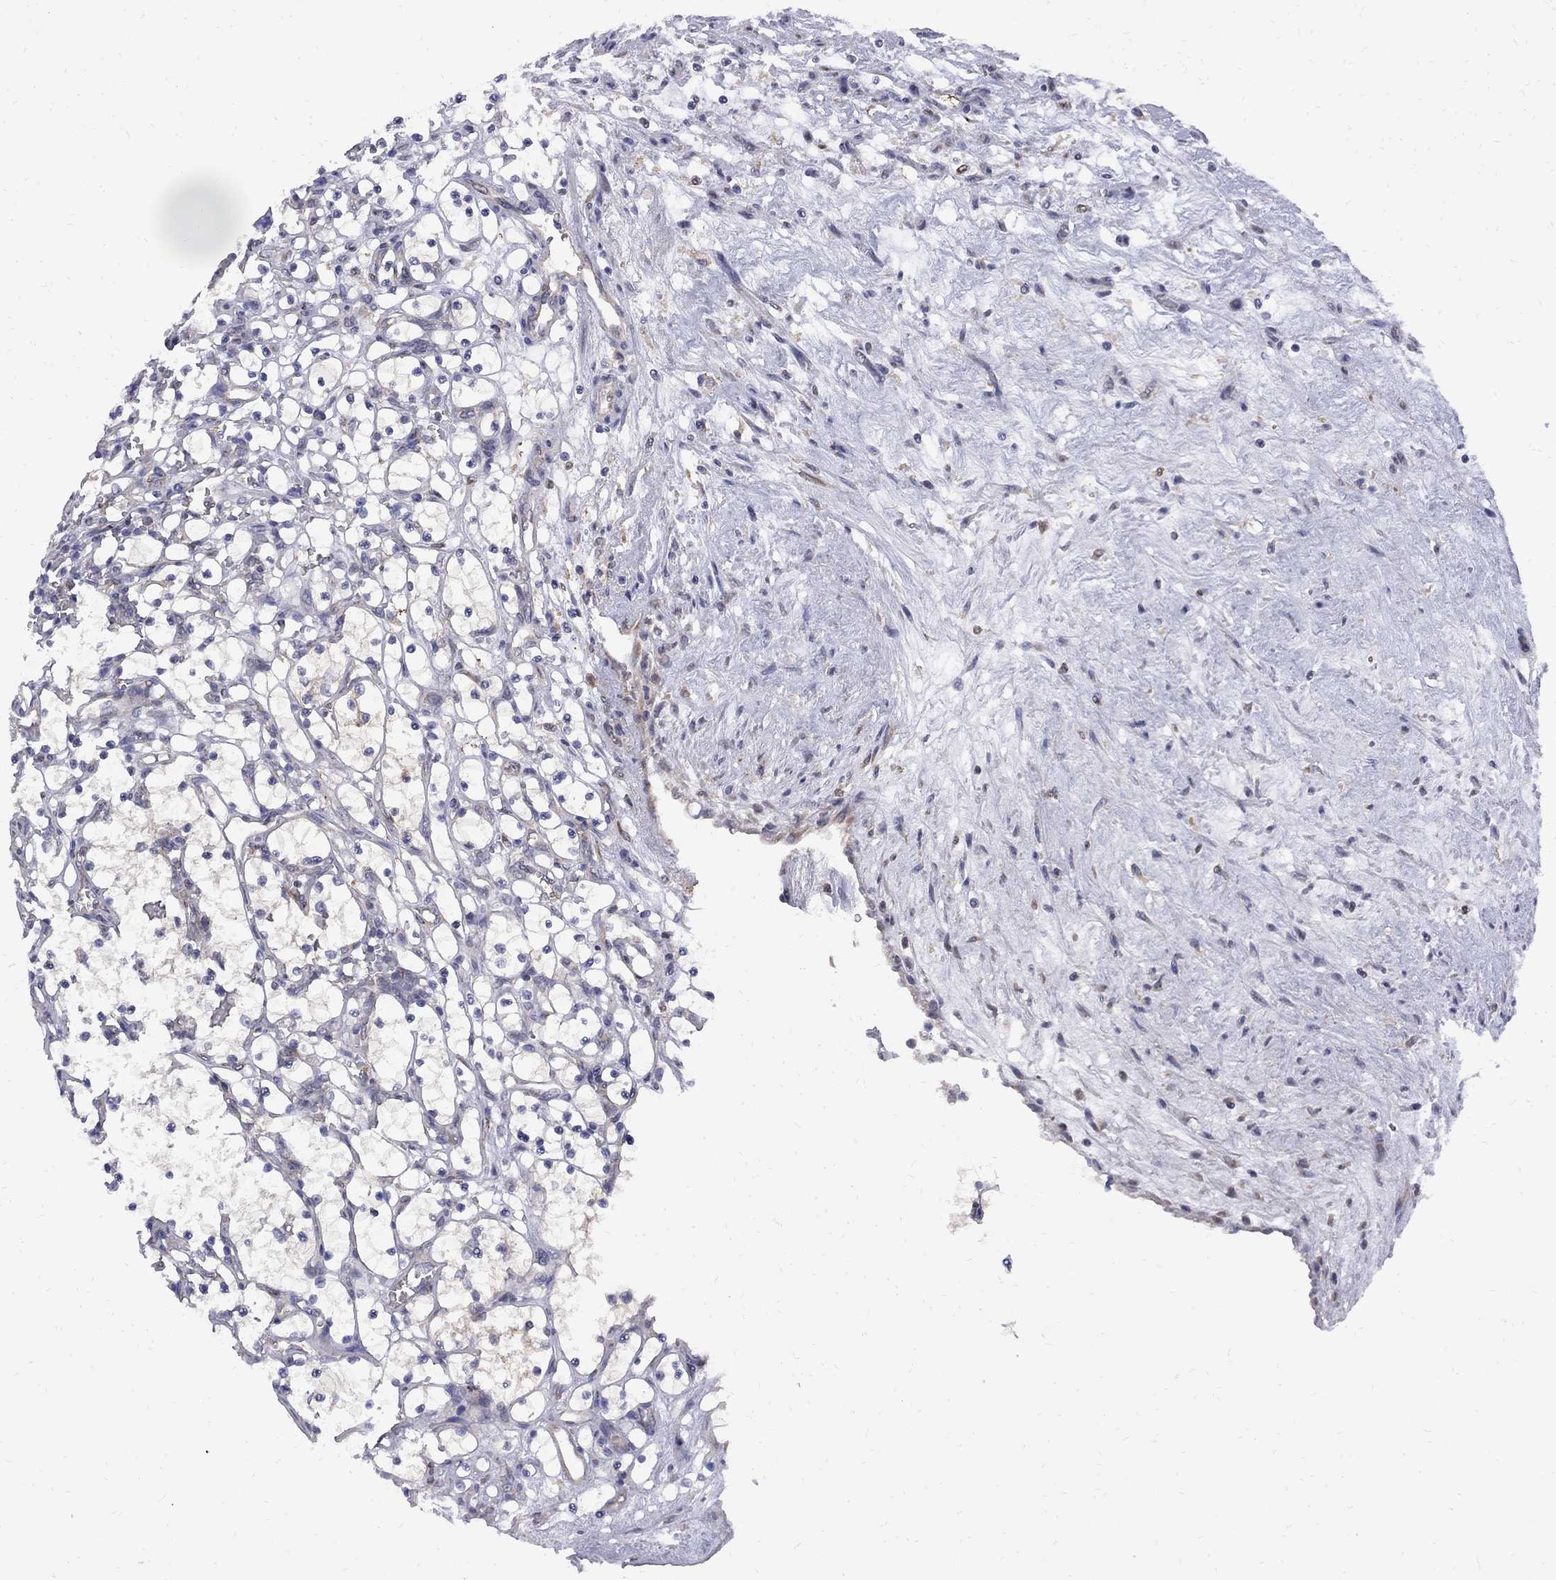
{"staining": {"intensity": "negative", "quantity": "none", "location": "none"}, "tissue": "renal cancer", "cell_type": "Tumor cells", "image_type": "cancer", "snomed": [{"axis": "morphology", "description": "Adenocarcinoma, NOS"}, {"axis": "topography", "description": "Kidney"}], "caption": "Tumor cells show no significant protein expression in renal cancer.", "gene": "MTHFR", "patient": {"sex": "female", "age": 69}}